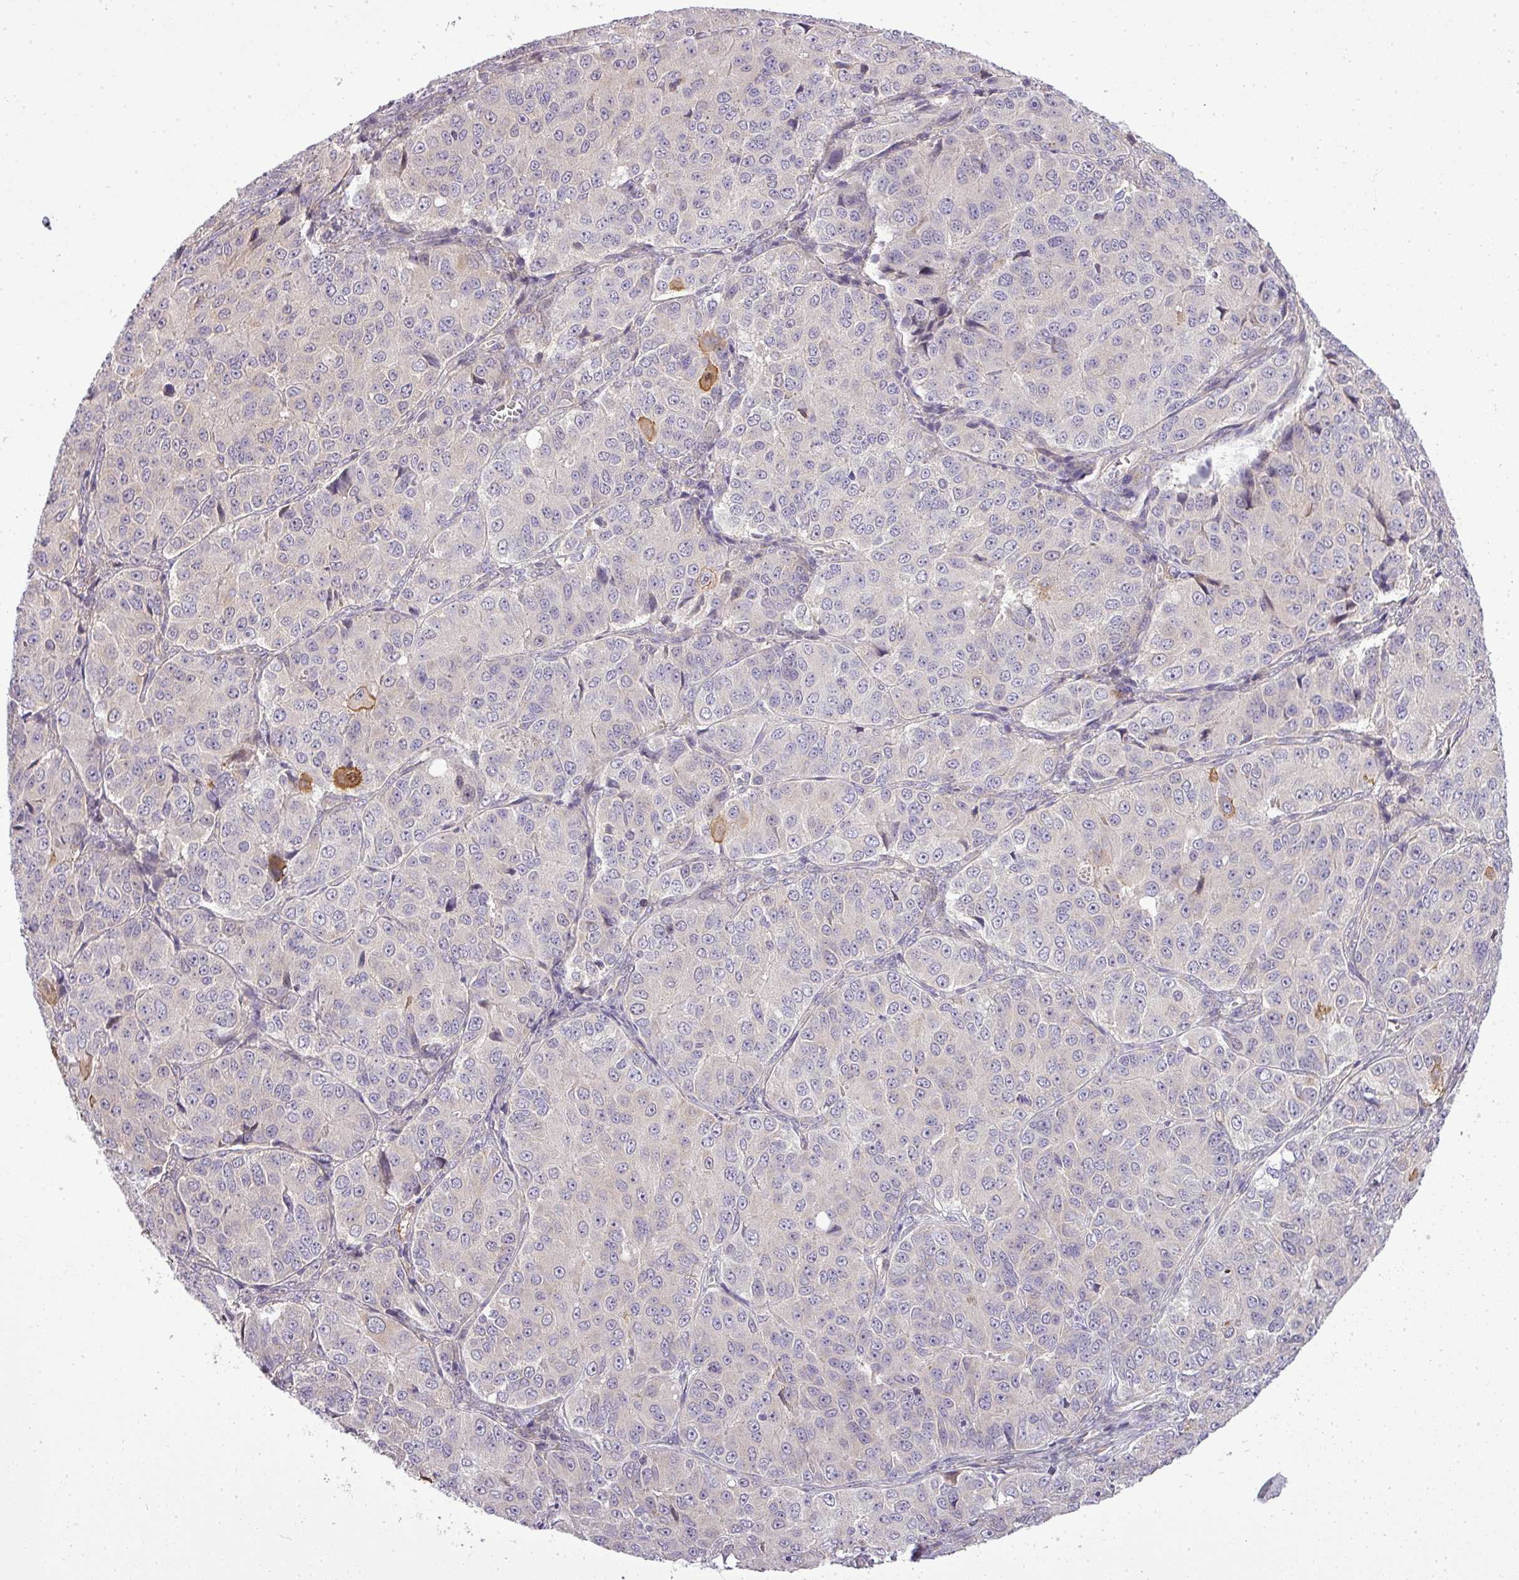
{"staining": {"intensity": "negative", "quantity": "none", "location": "none"}, "tissue": "ovarian cancer", "cell_type": "Tumor cells", "image_type": "cancer", "snomed": [{"axis": "morphology", "description": "Carcinoma, endometroid"}, {"axis": "topography", "description": "Ovary"}], "caption": "Tumor cells show no significant positivity in ovarian cancer.", "gene": "PDRG1", "patient": {"sex": "female", "age": 51}}